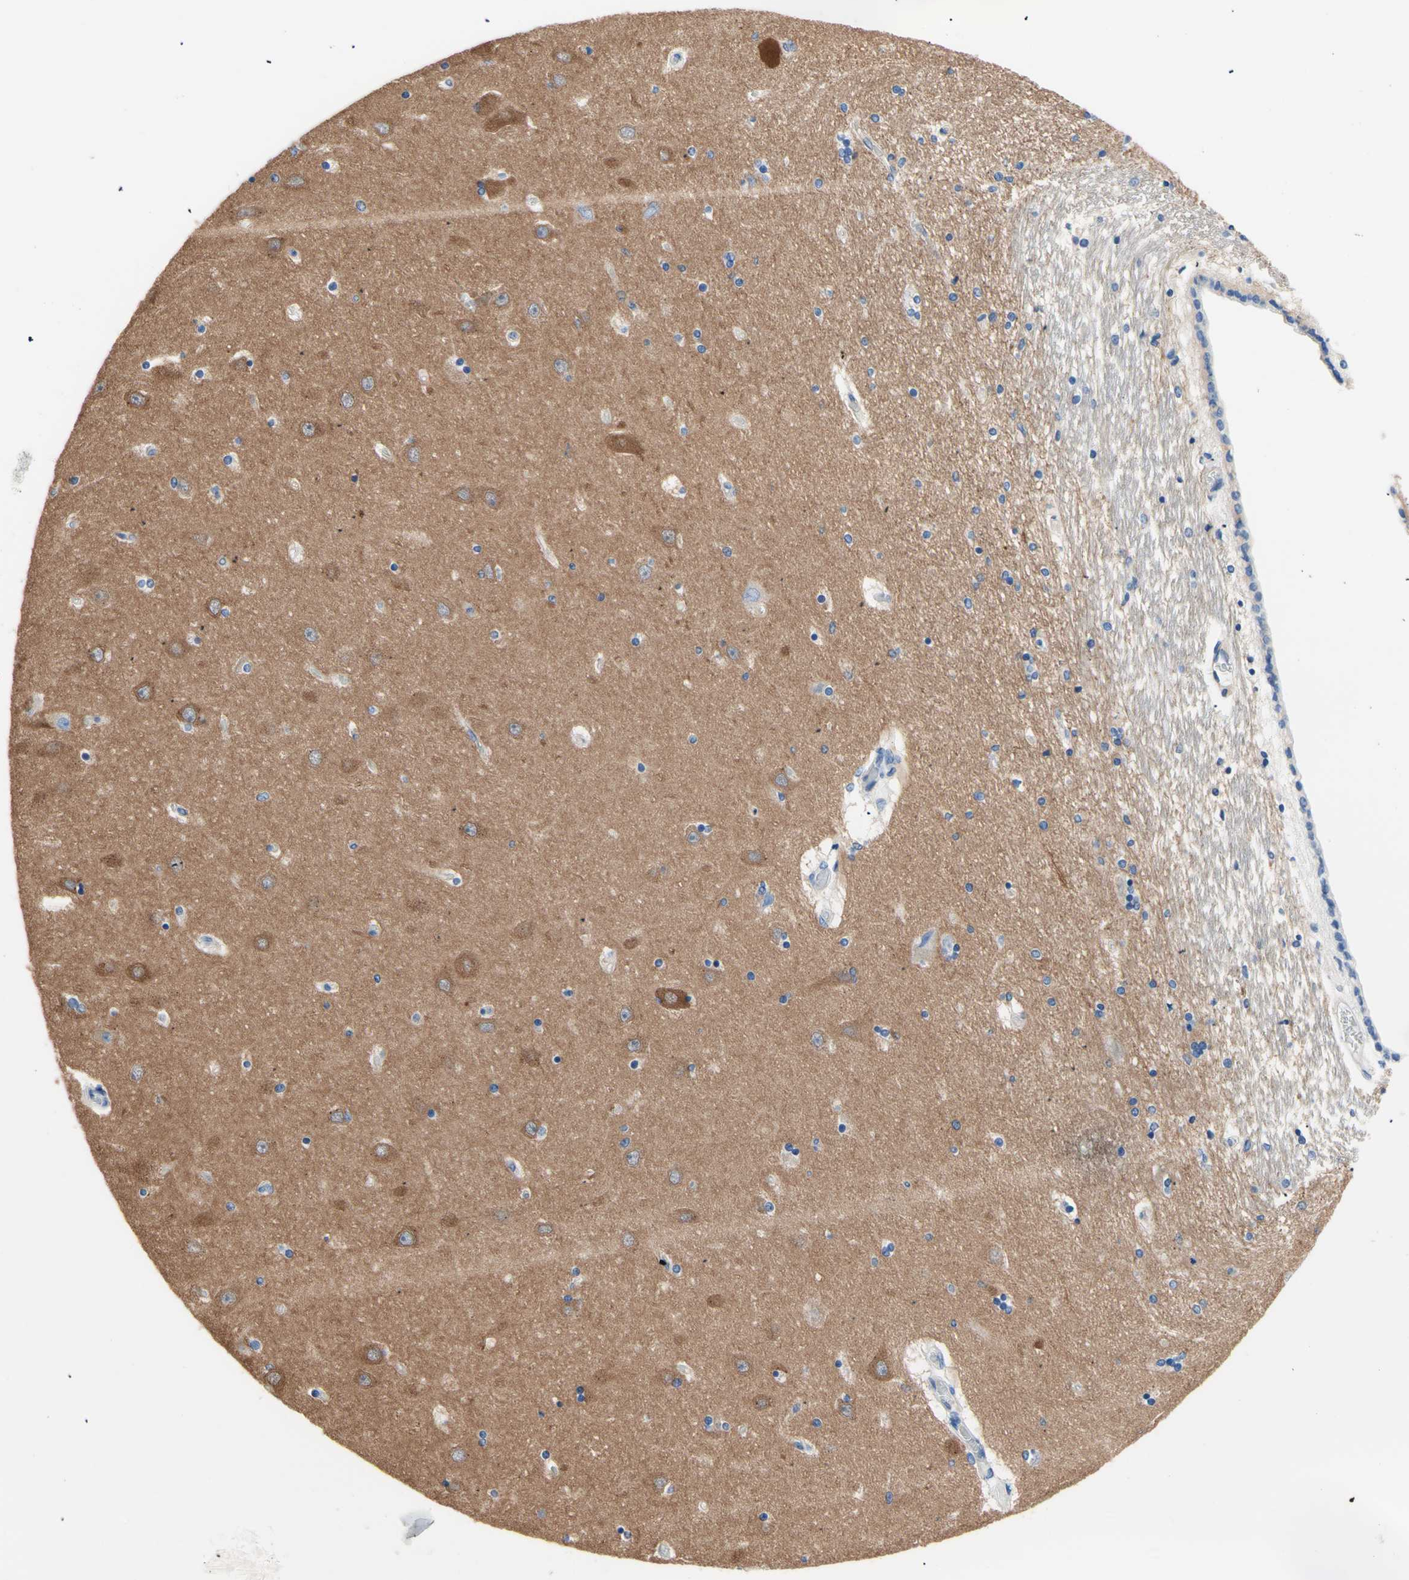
{"staining": {"intensity": "negative", "quantity": "none", "location": "none"}, "tissue": "hippocampus", "cell_type": "Glial cells", "image_type": "normal", "snomed": [{"axis": "morphology", "description": "Normal tissue, NOS"}, {"axis": "topography", "description": "Hippocampus"}], "caption": "IHC histopathology image of unremarkable hippocampus stained for a protein (brown), which reveals no positivity in glial cells. (DAB IHC with hematoxylin counter stain).", "gene": "HPCA", "patient": {"sex": "female", "age": 54}}